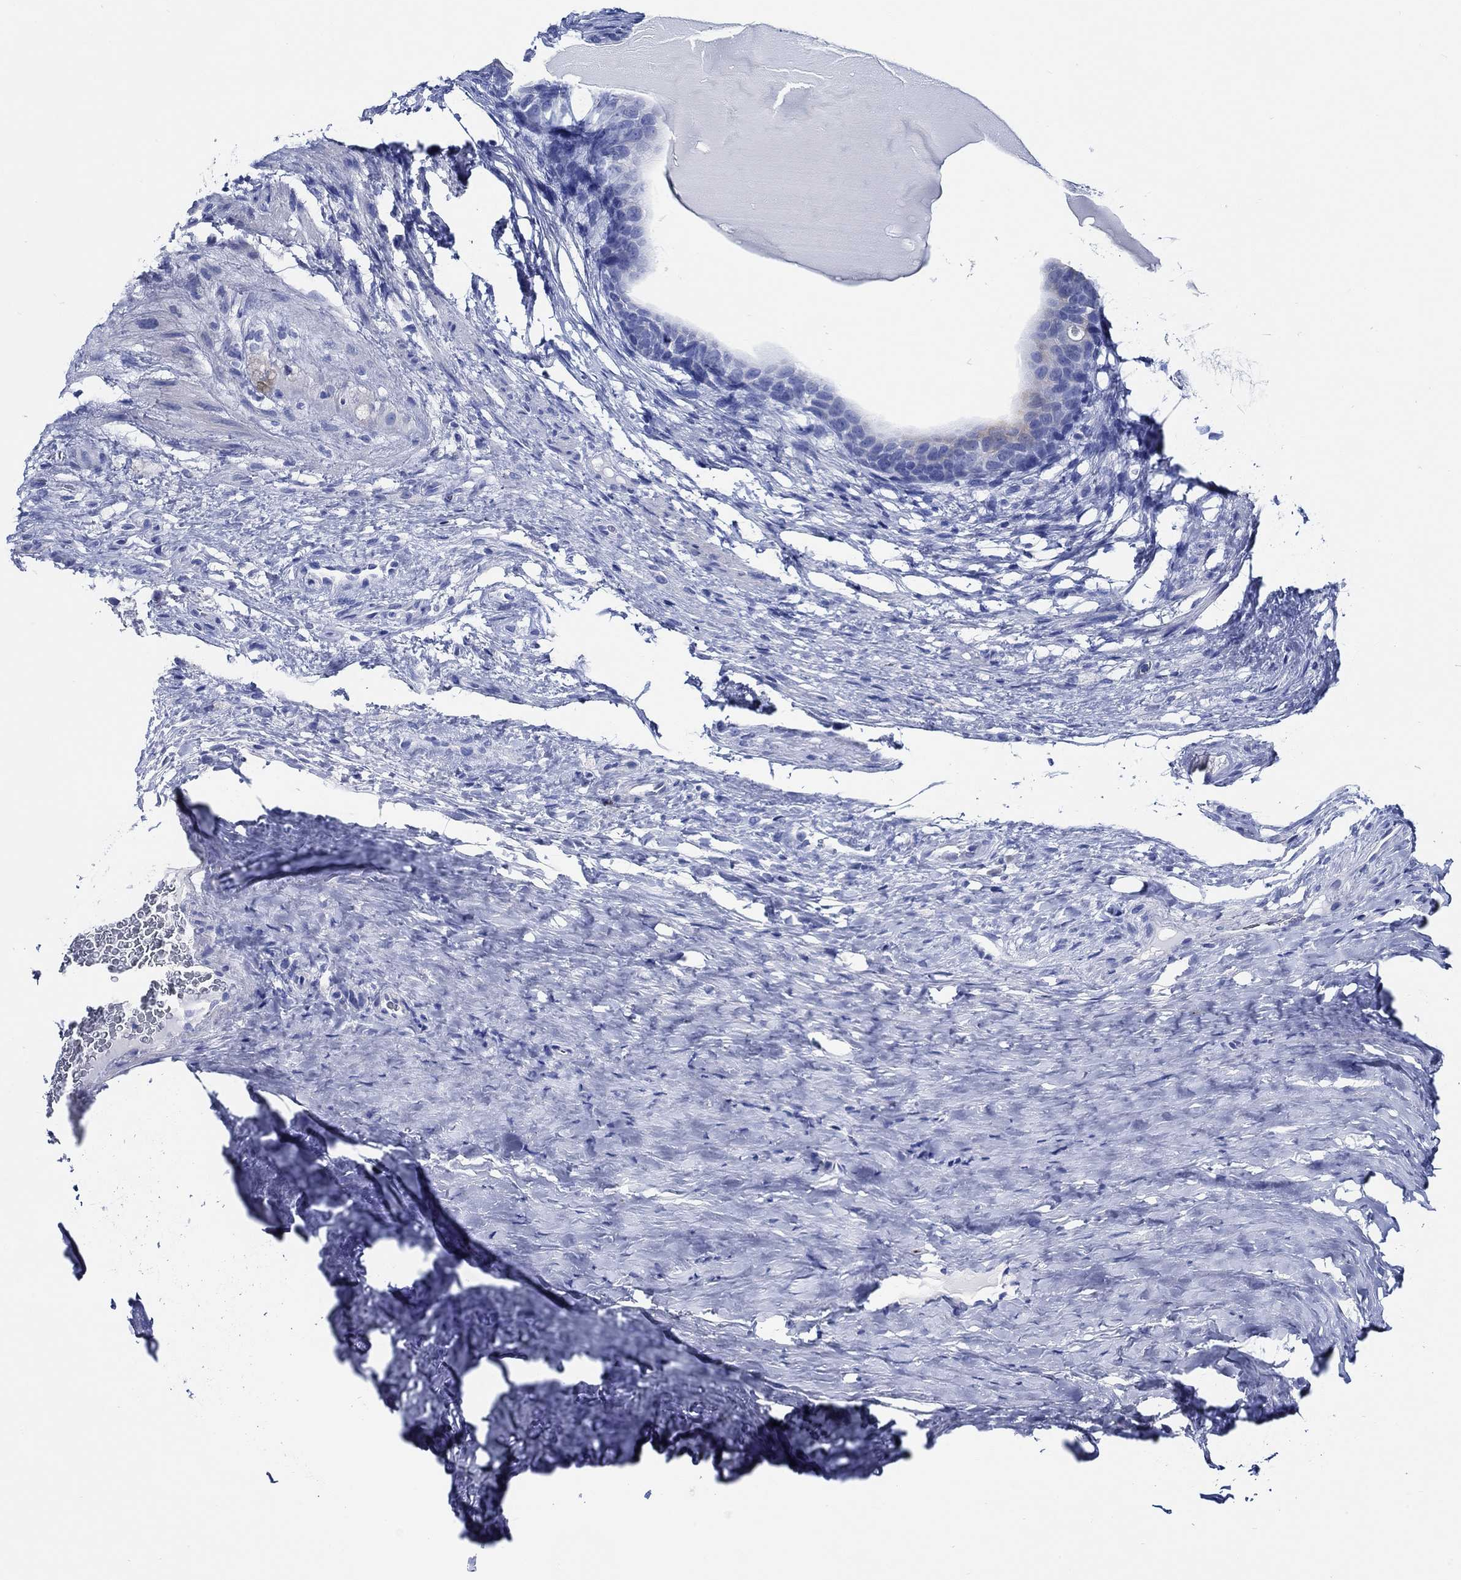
{"staining": {"intensity": "negative", "quantity": "none", "location": "none"}, "tissue": "testis cancer", "cell_type": "Tumor cells", "image_type": "cancer", "snomed": [{"axis": "morphology", "description": "Carcinoma, Embryonal, NOS"}, {"axis": "topography", "description": "Testis"}], "caption": "Histopathology image shows no significant protein expression in tumor cells of testis embryonal carcinoma. (Stains: DAB immunohistochemistry with hematoxylin counter stain, Microscopy: brightfield microscopy at high magnification).", "gene": "WDR62", "patient": {"sex": "male", "age": 24}}